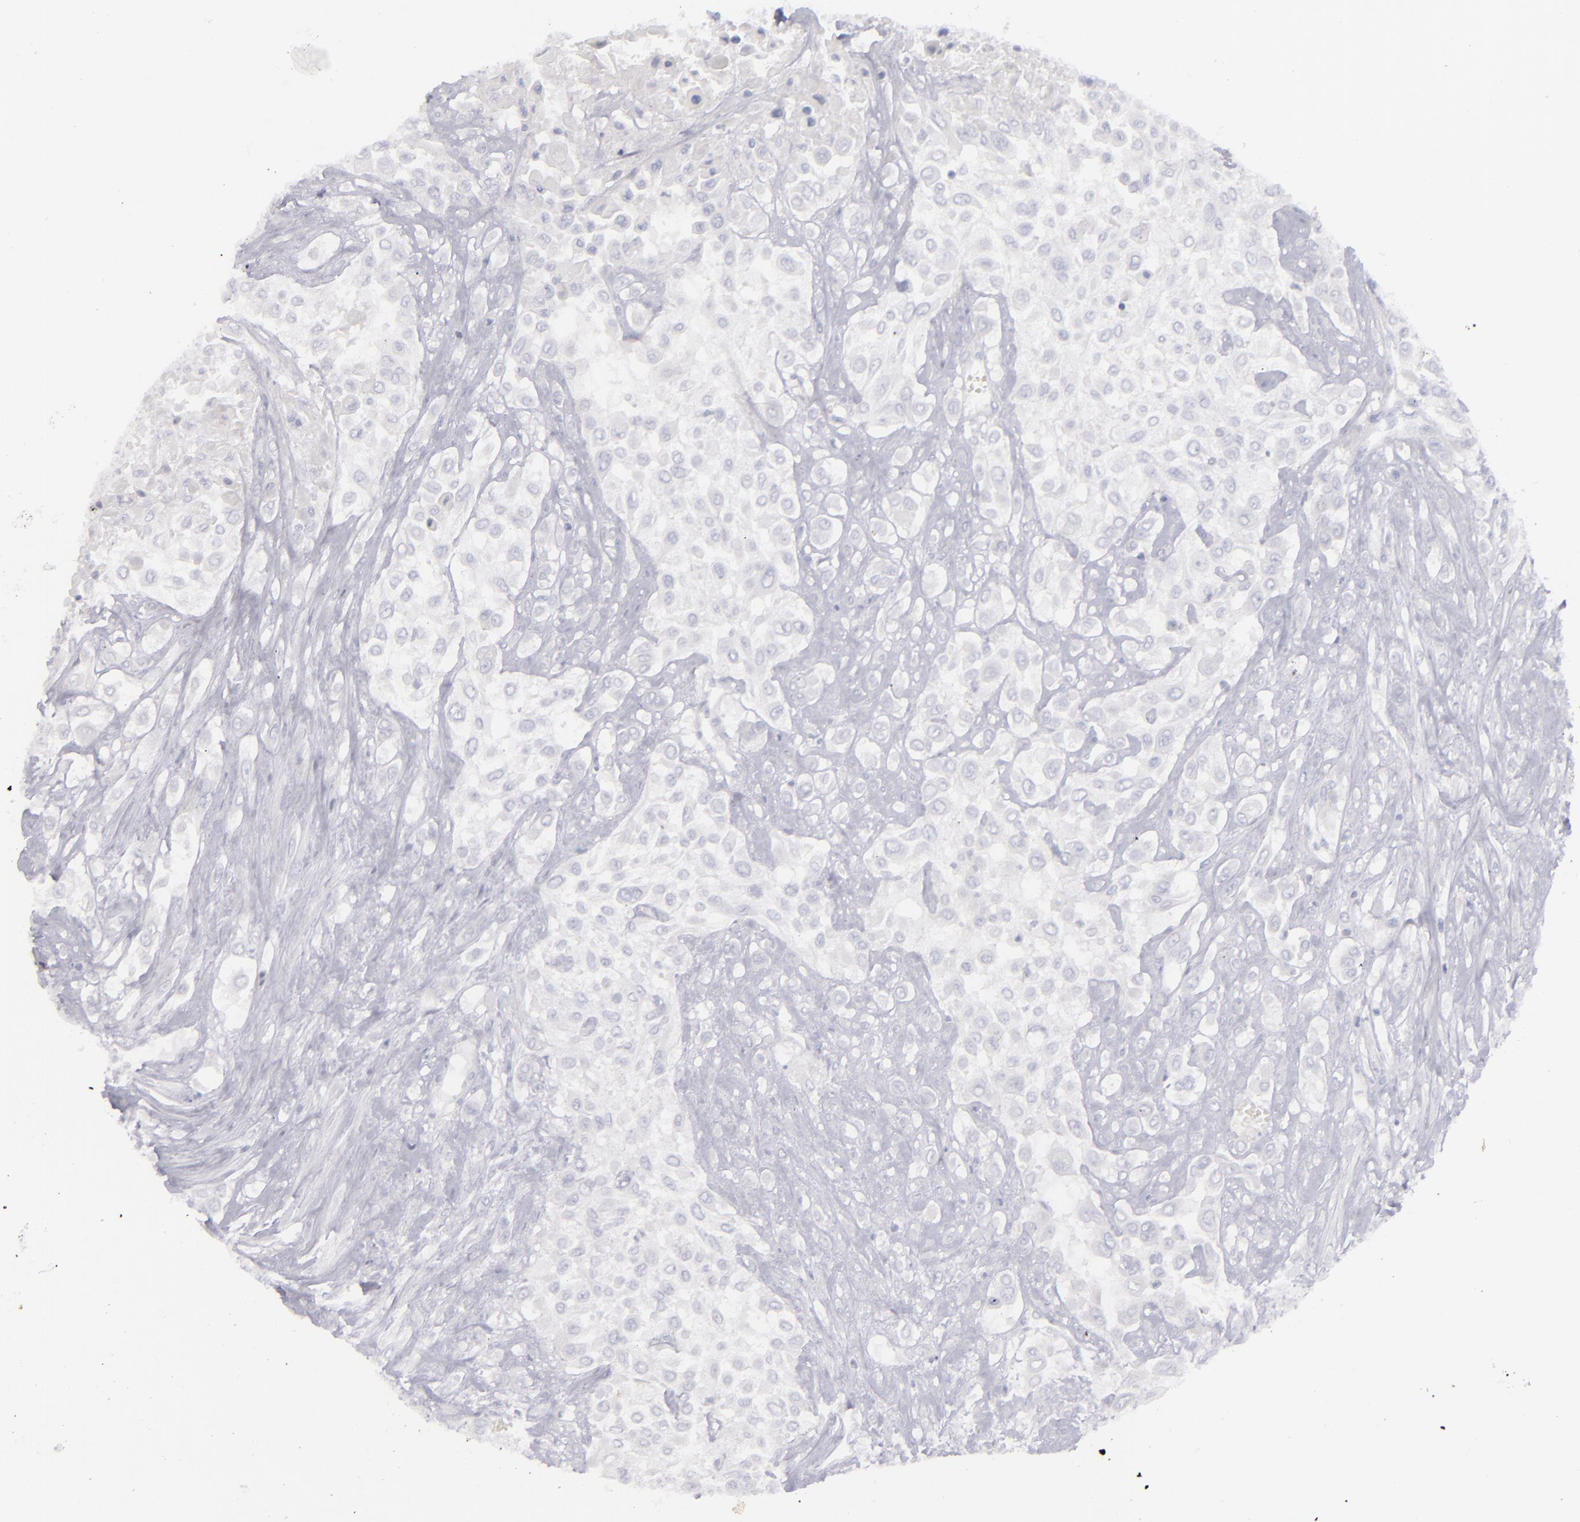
{"staining": {"intensity": "negative", "quantity": "none", "location": "none"}, "tissue": "urothelial cancer", "cell_type": "Tumor cells", "image_type": "cancer", "snomed": [{"axis": "morphology", "description": "Urothelial carcinoma, High grade"}, {"axis": "topography", "description": "Urinary bladder"}], "caption": "The immunohistochemistry image has no significant expression in tumor cells of urothelial cancer tissue. (Brightfield microscopy of DAB (3,3'-diaminobenzidine) immunohistochemistry at high magnification).", "gene": "CD22", "patient": {"sex": "male", "age": 57}}